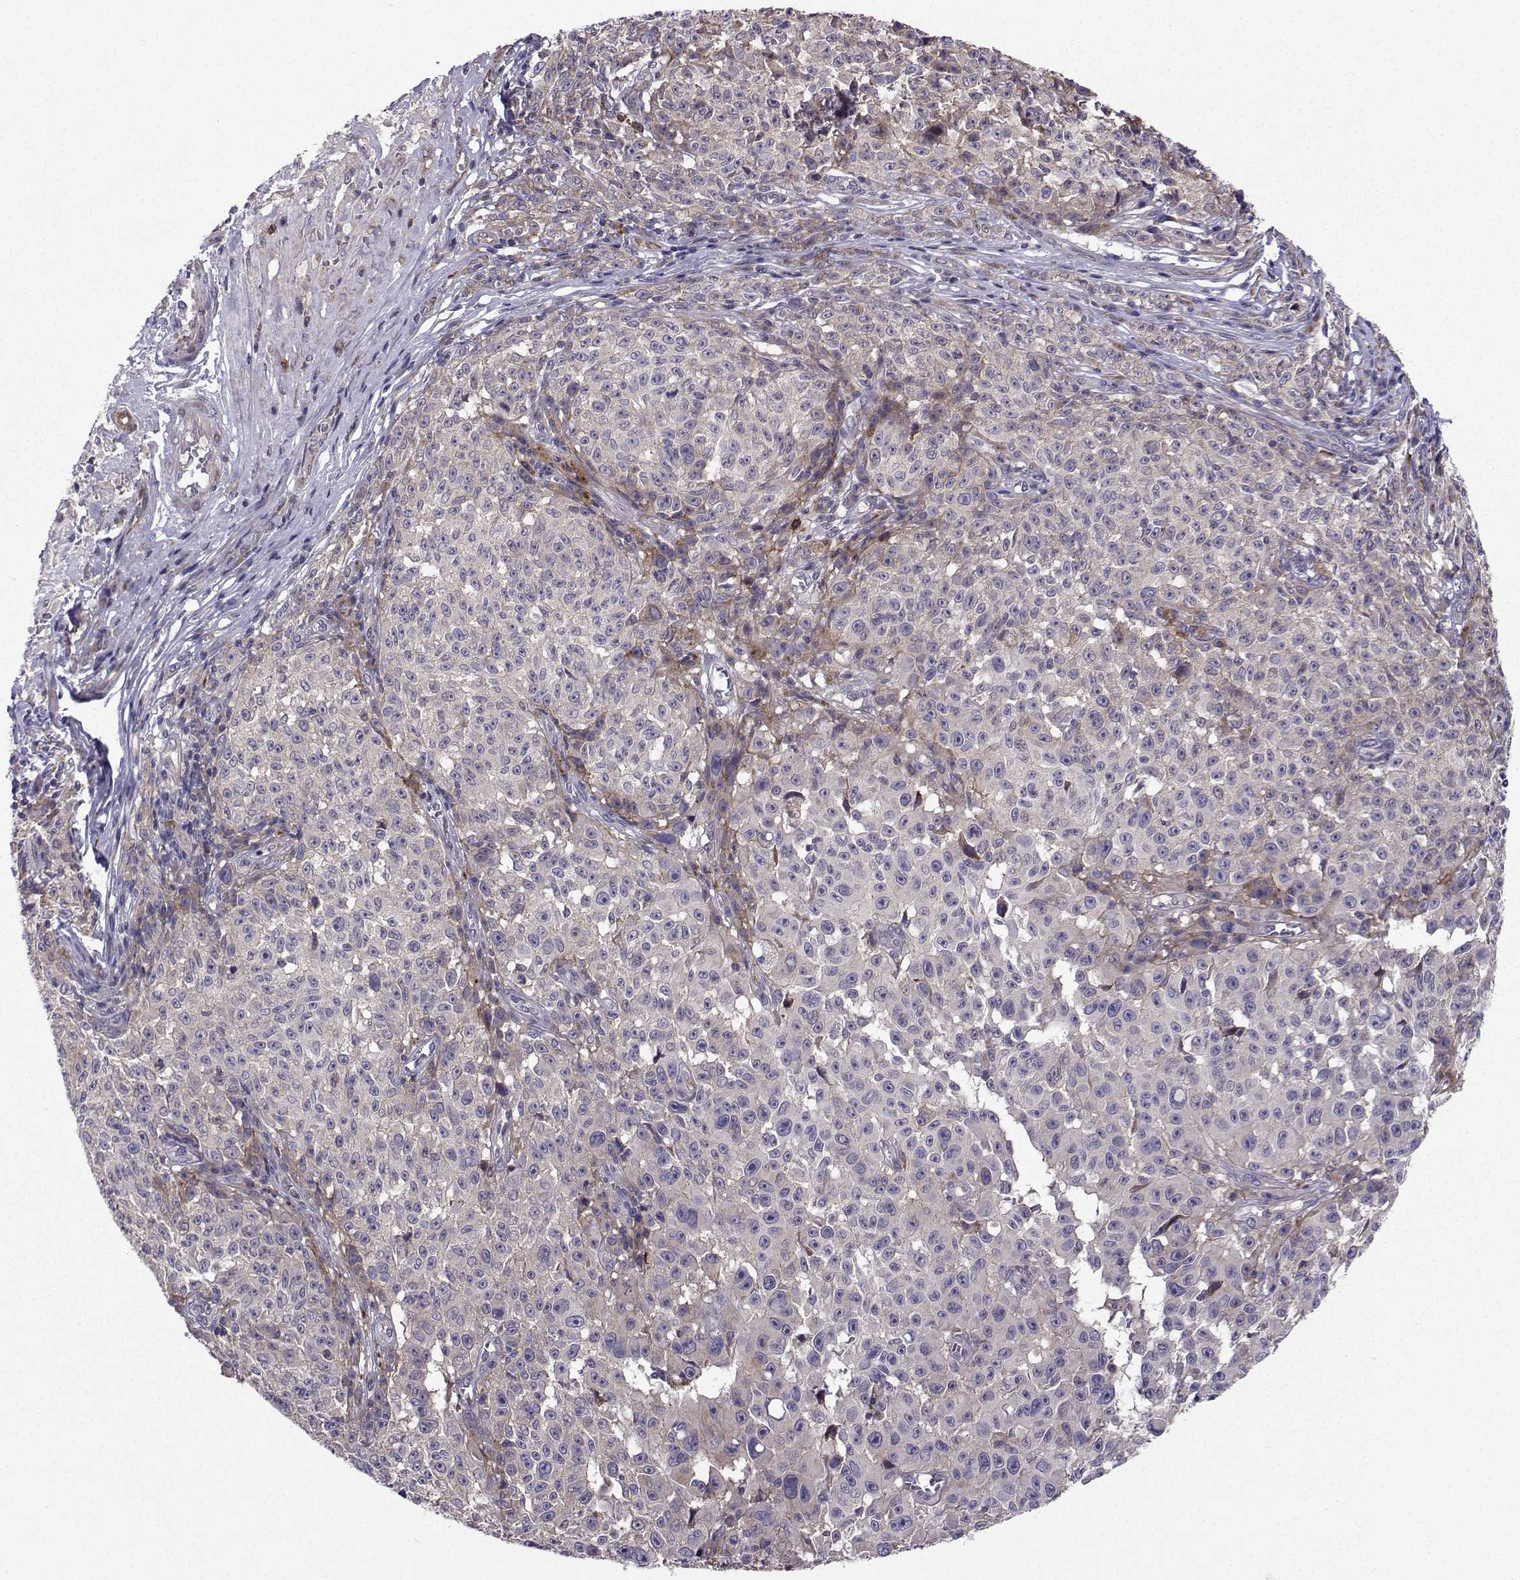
{"staining": {"intensity": "negative", "quantity": "none", "location": "none"}, "tissue": "melanoma", "cell_type": "Tumor cells", "image_type": "cancer", "snomed": [{"axis": "morphology", "description": "Malignant melanoma, NOS"}, {"axis": "topography", "description": "Skin"}], "caption": "Tumor cells show no significant staining in melanoma.", "gene": "STXBP5", "patient": {"sex": "female", "age": 82}}